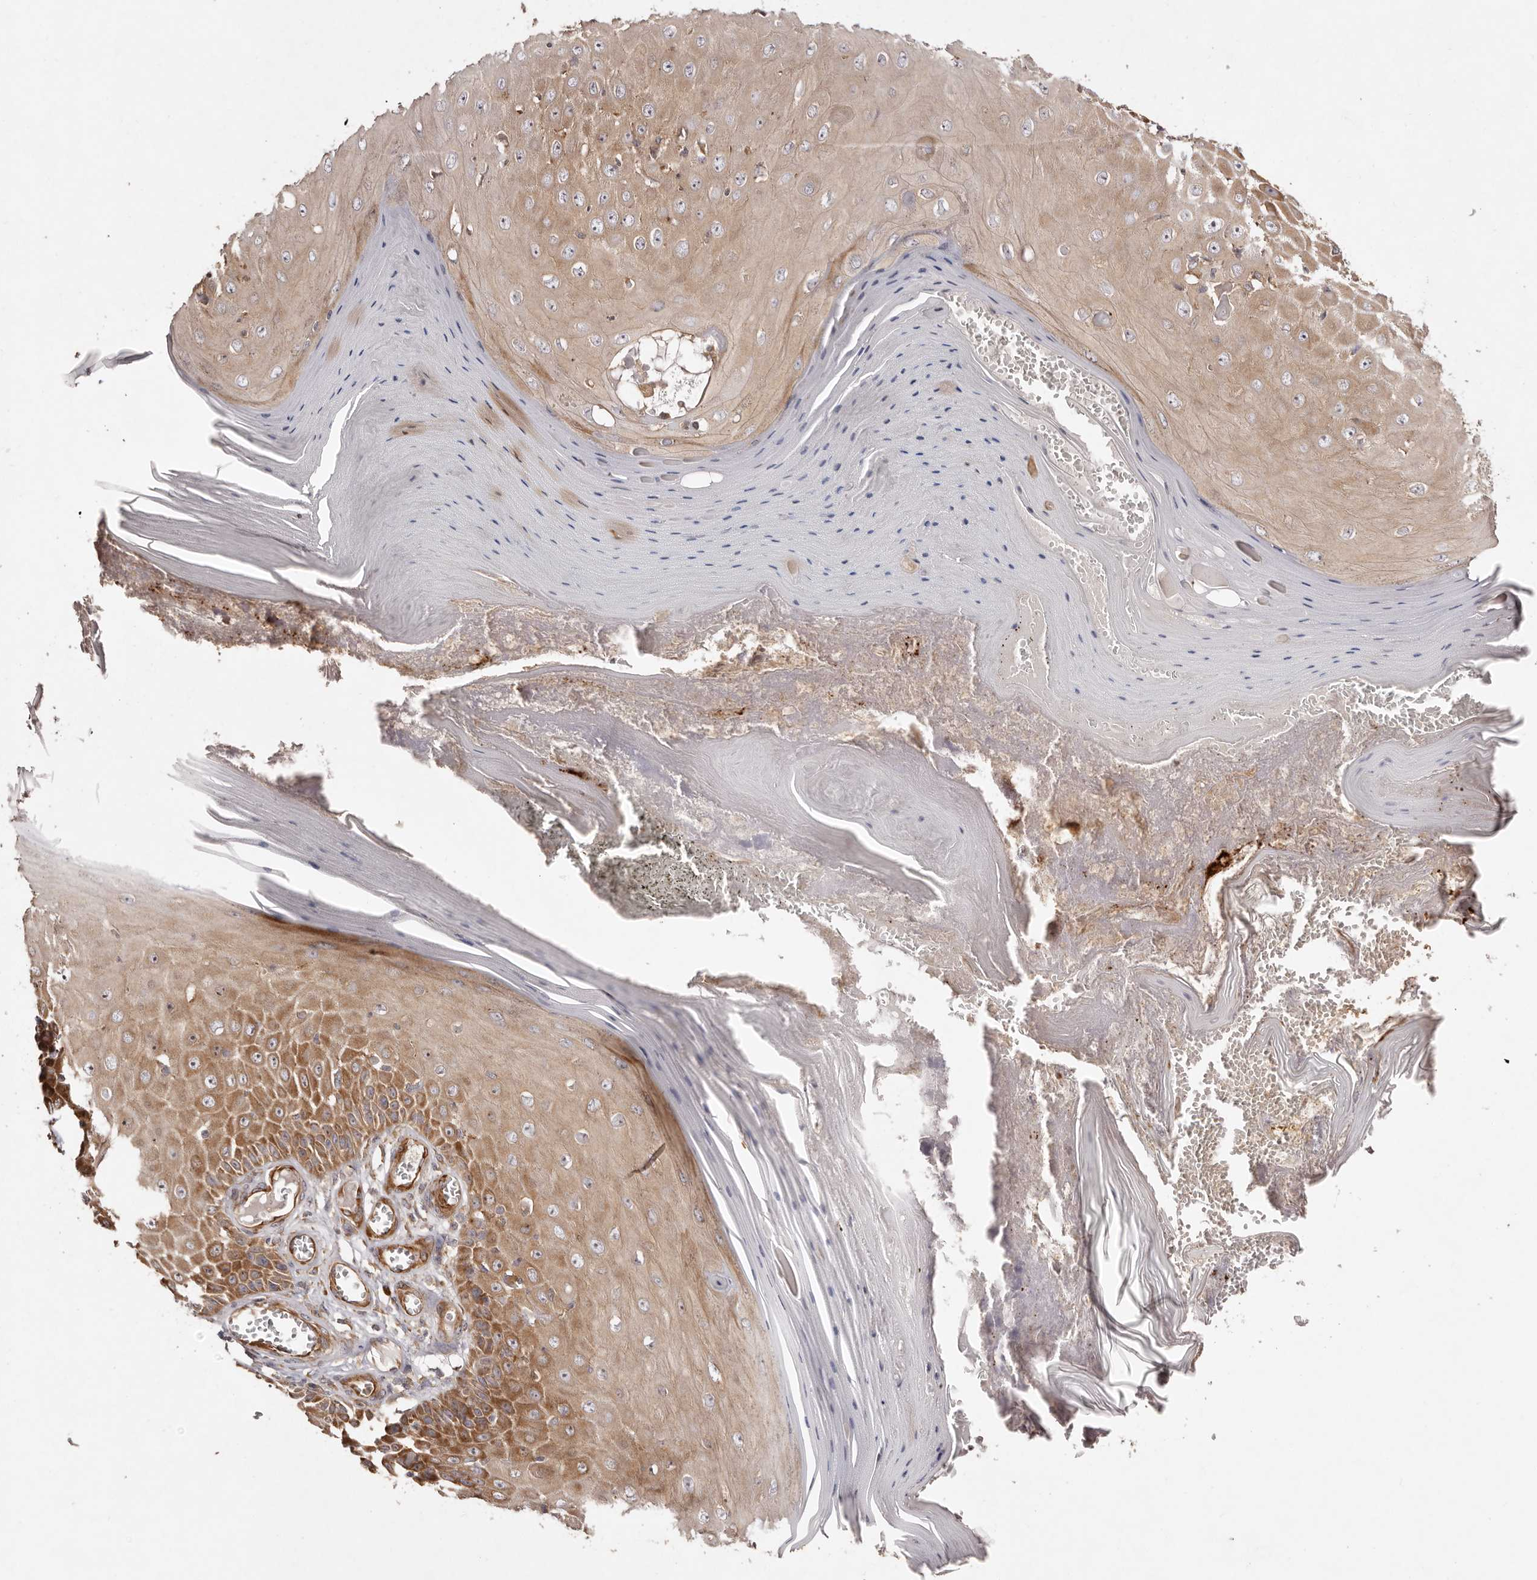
{"staining": {"intensity": "moderate", "quantity": ">75%", "location": "cytoplasmic/membranous,nuclear"}, "tissue": "skin cancer", "cell_type": "Tumor cells", "image_type": "cancer", "snomed": [{"axis": "morphology", "description": "Squamous cell carcinoma, NOS"}, {"axis": "topography", "description": "Skin"}], "caption": "Immunohistochemistry (IHC) of skin squamous cell carcinoma shows medium levels of moderate cytoplasmic/membranous and nuclear expression in approximately >75% of tumor cells. Immunohistochemistry (IHC) stains the protein in brown and the nuclei are stained blue.", "gene": "RPS6", "patient": {"sex": "female", "age": 73}}